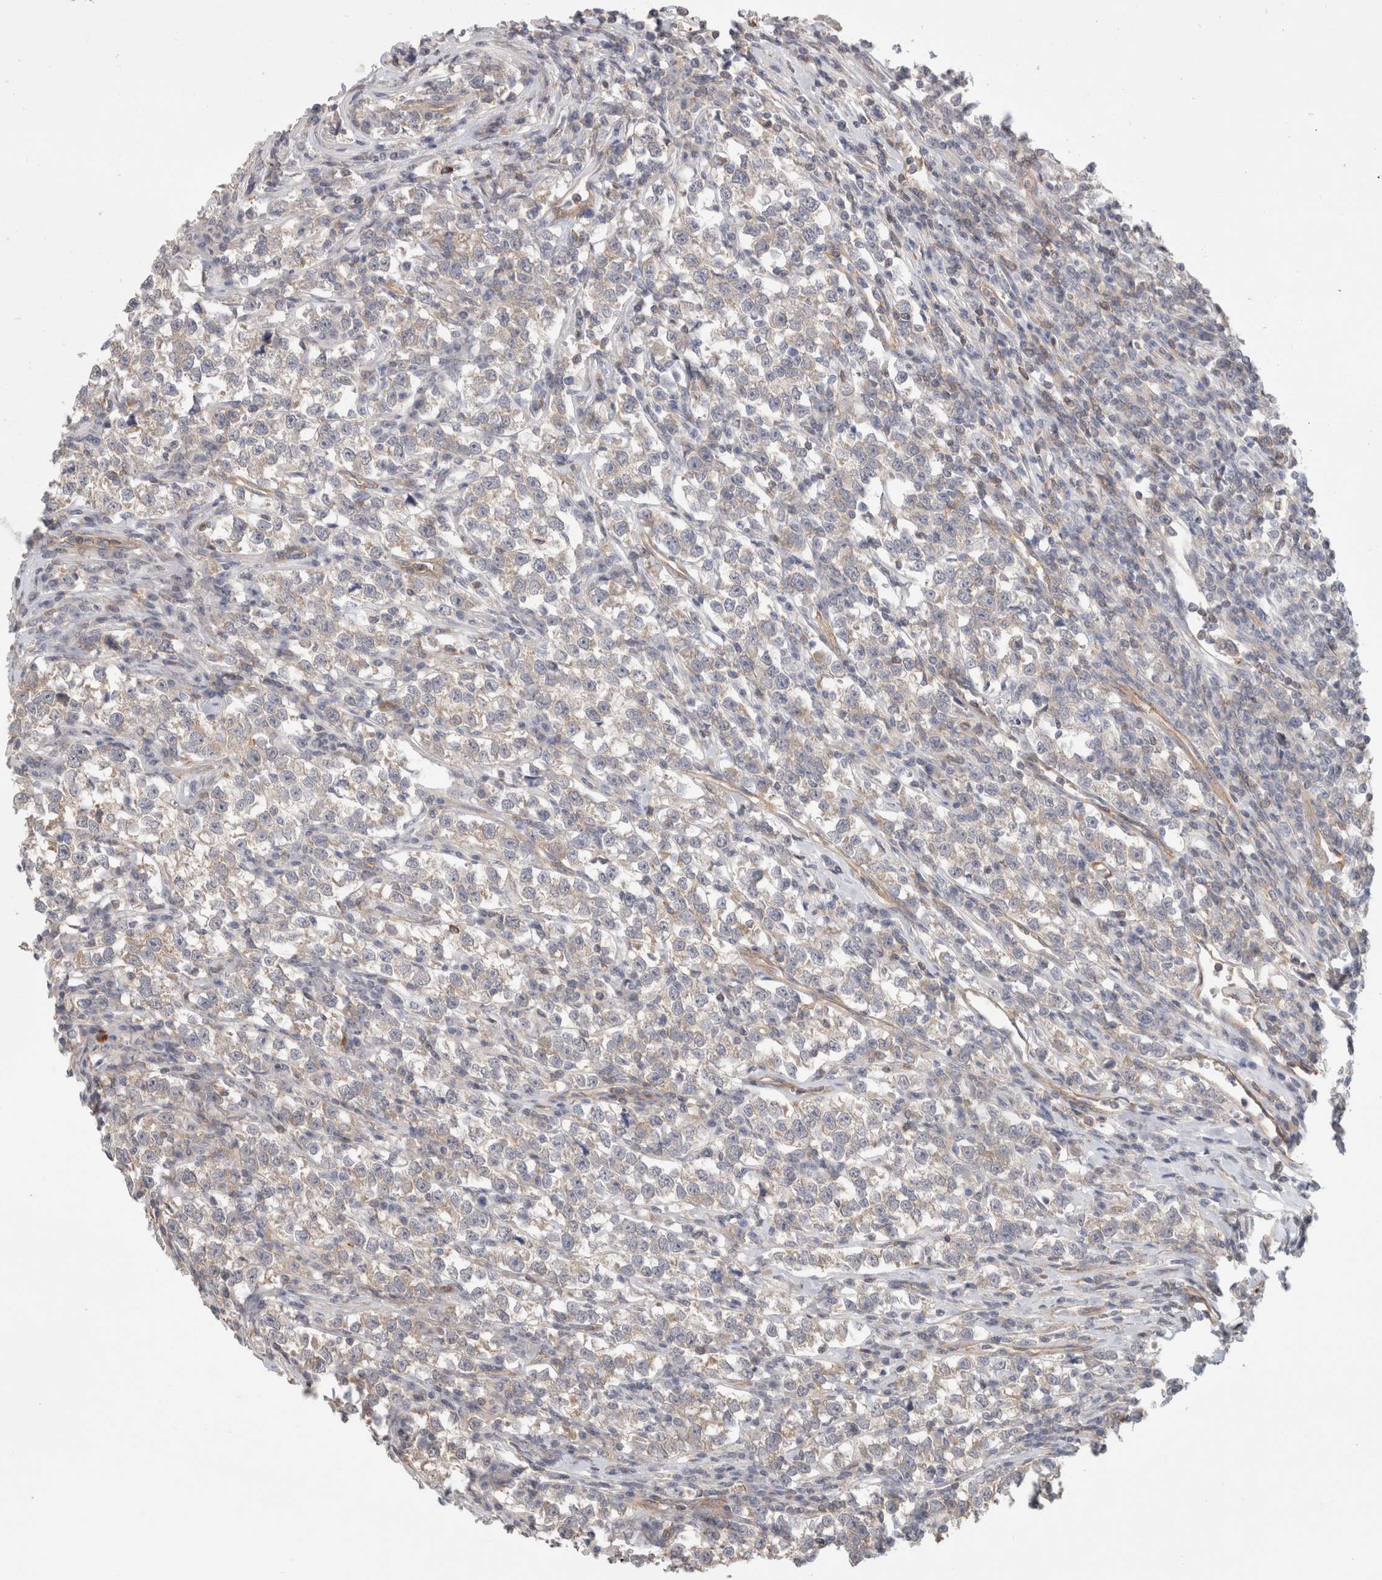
{"staining": {"intensity": "weak", "quantity": "25%-75%", "location": "cytoplasmic/membranous"}, "tissue": "testis cancer", "cell_type": "Tumor cells", "image_type": "cancer", "snomed": [{"axis": "morphology", "description": "Normal tissue, NOS"}, {"axis": "morphology", "description": "Seminoma, NOS"}, {"axis": "topography", "description": "Testis"}], "caption": "The image displays immunohistochemical staining of testis cancer (seminoma). There is weak cytoplasmic/membranous staining is seen in approximately 25%-75% of tumor cells.", "gene": "RASAL2", "patient": {"sex": "male", "age": 43}}